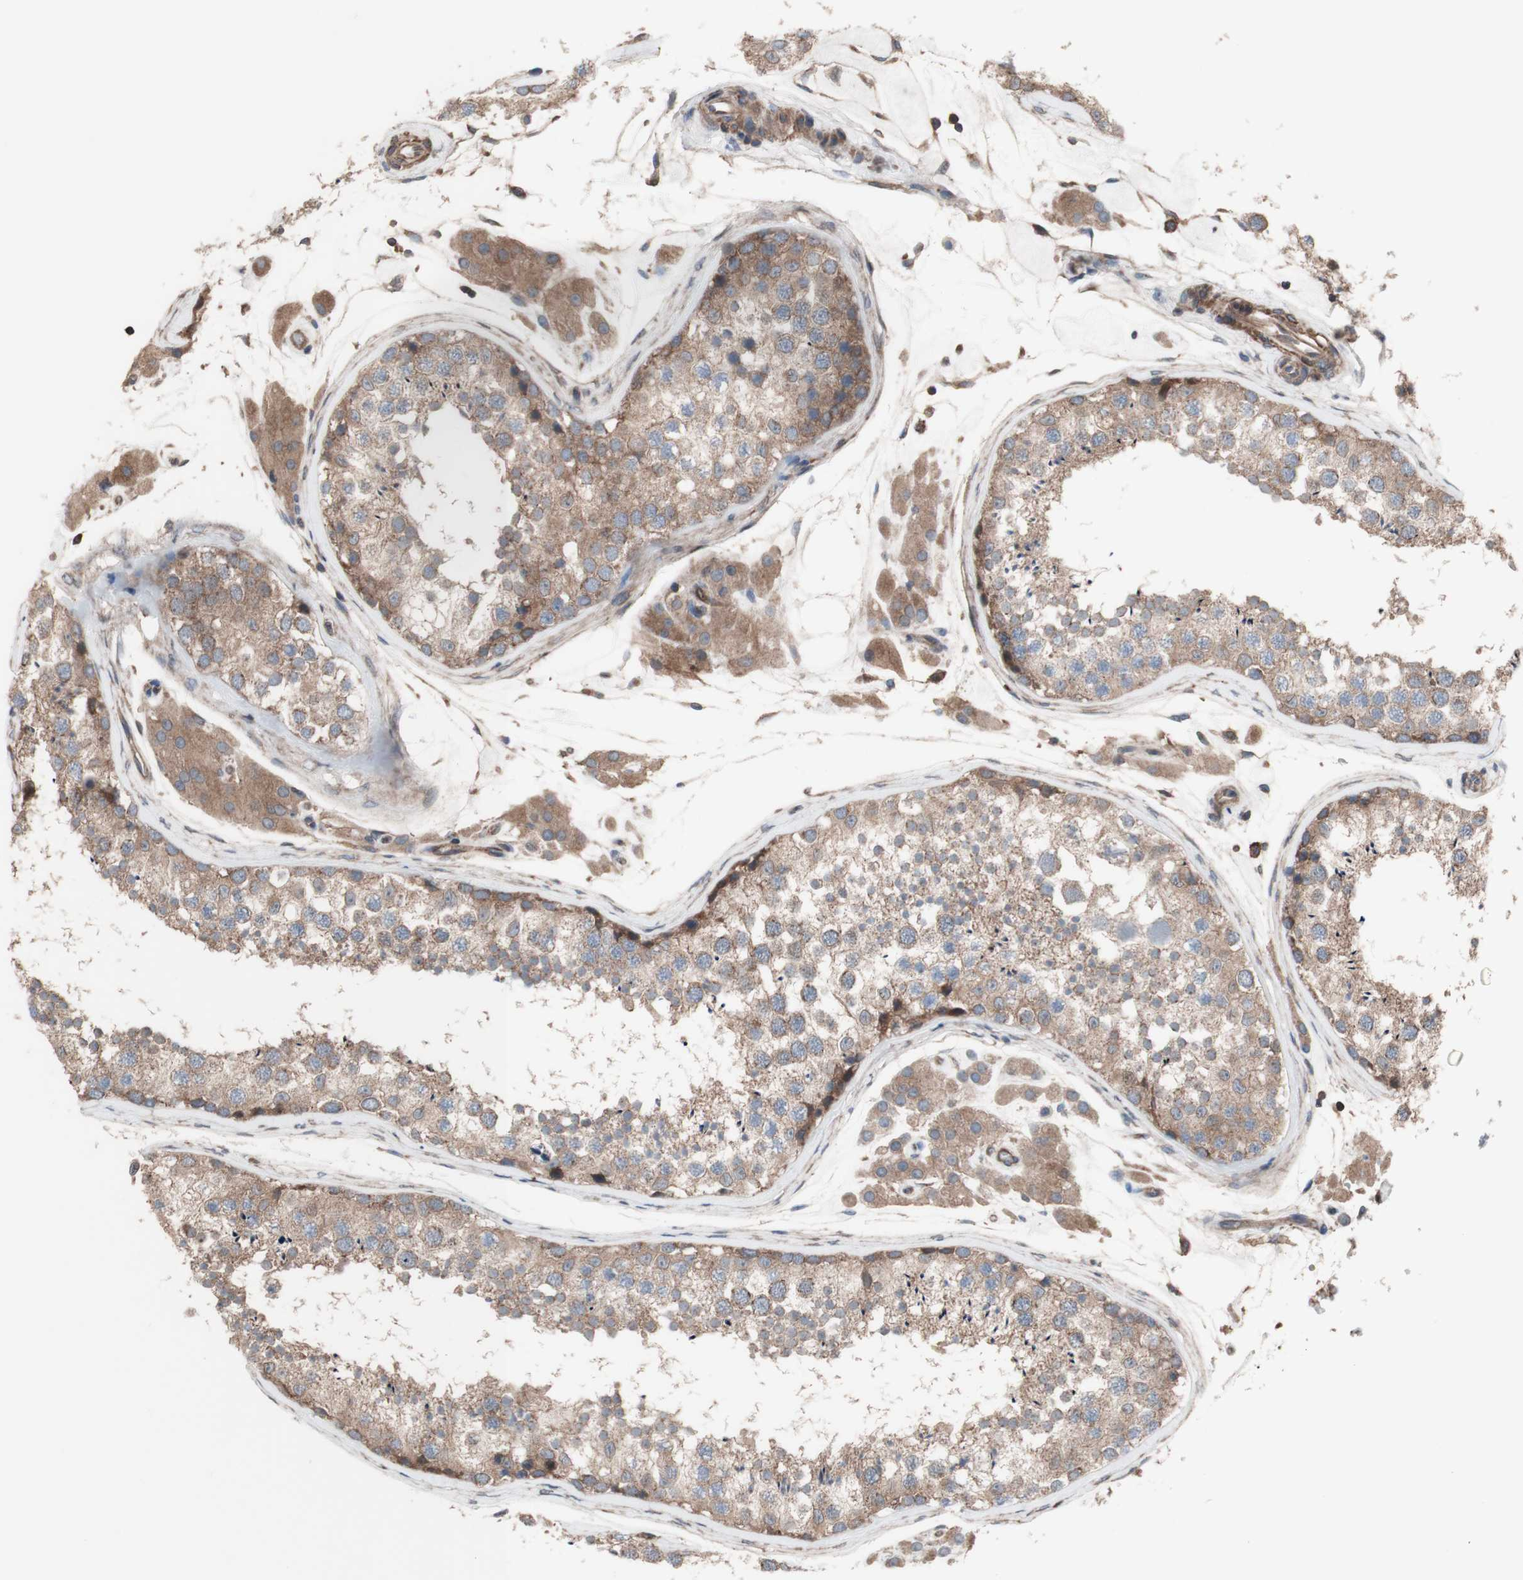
{"staining": {"intensity": "moderate", "quantity": ">75%", "location": "cytoplasmic/membranous"}, "tissue": "testis", "cell_type": "Cells in seminiferous ducts", "image_type": "normal", "snomed": [{"axis": "morphology", "description": "Normal tissue, NOS"}, {"axis": "topography", "description": "Testis"}], "caption": "Immunohistochemistry of benign human testis reveals medium levels of moderate cytoplasmic/membranous positivity in about >75% of cells in seminiferous ducts. (brown staining indicates protein expression, while blue staining denotes nuclei).", "gene": "COPB1", "patient": {"sex": "male", "age": 46}}